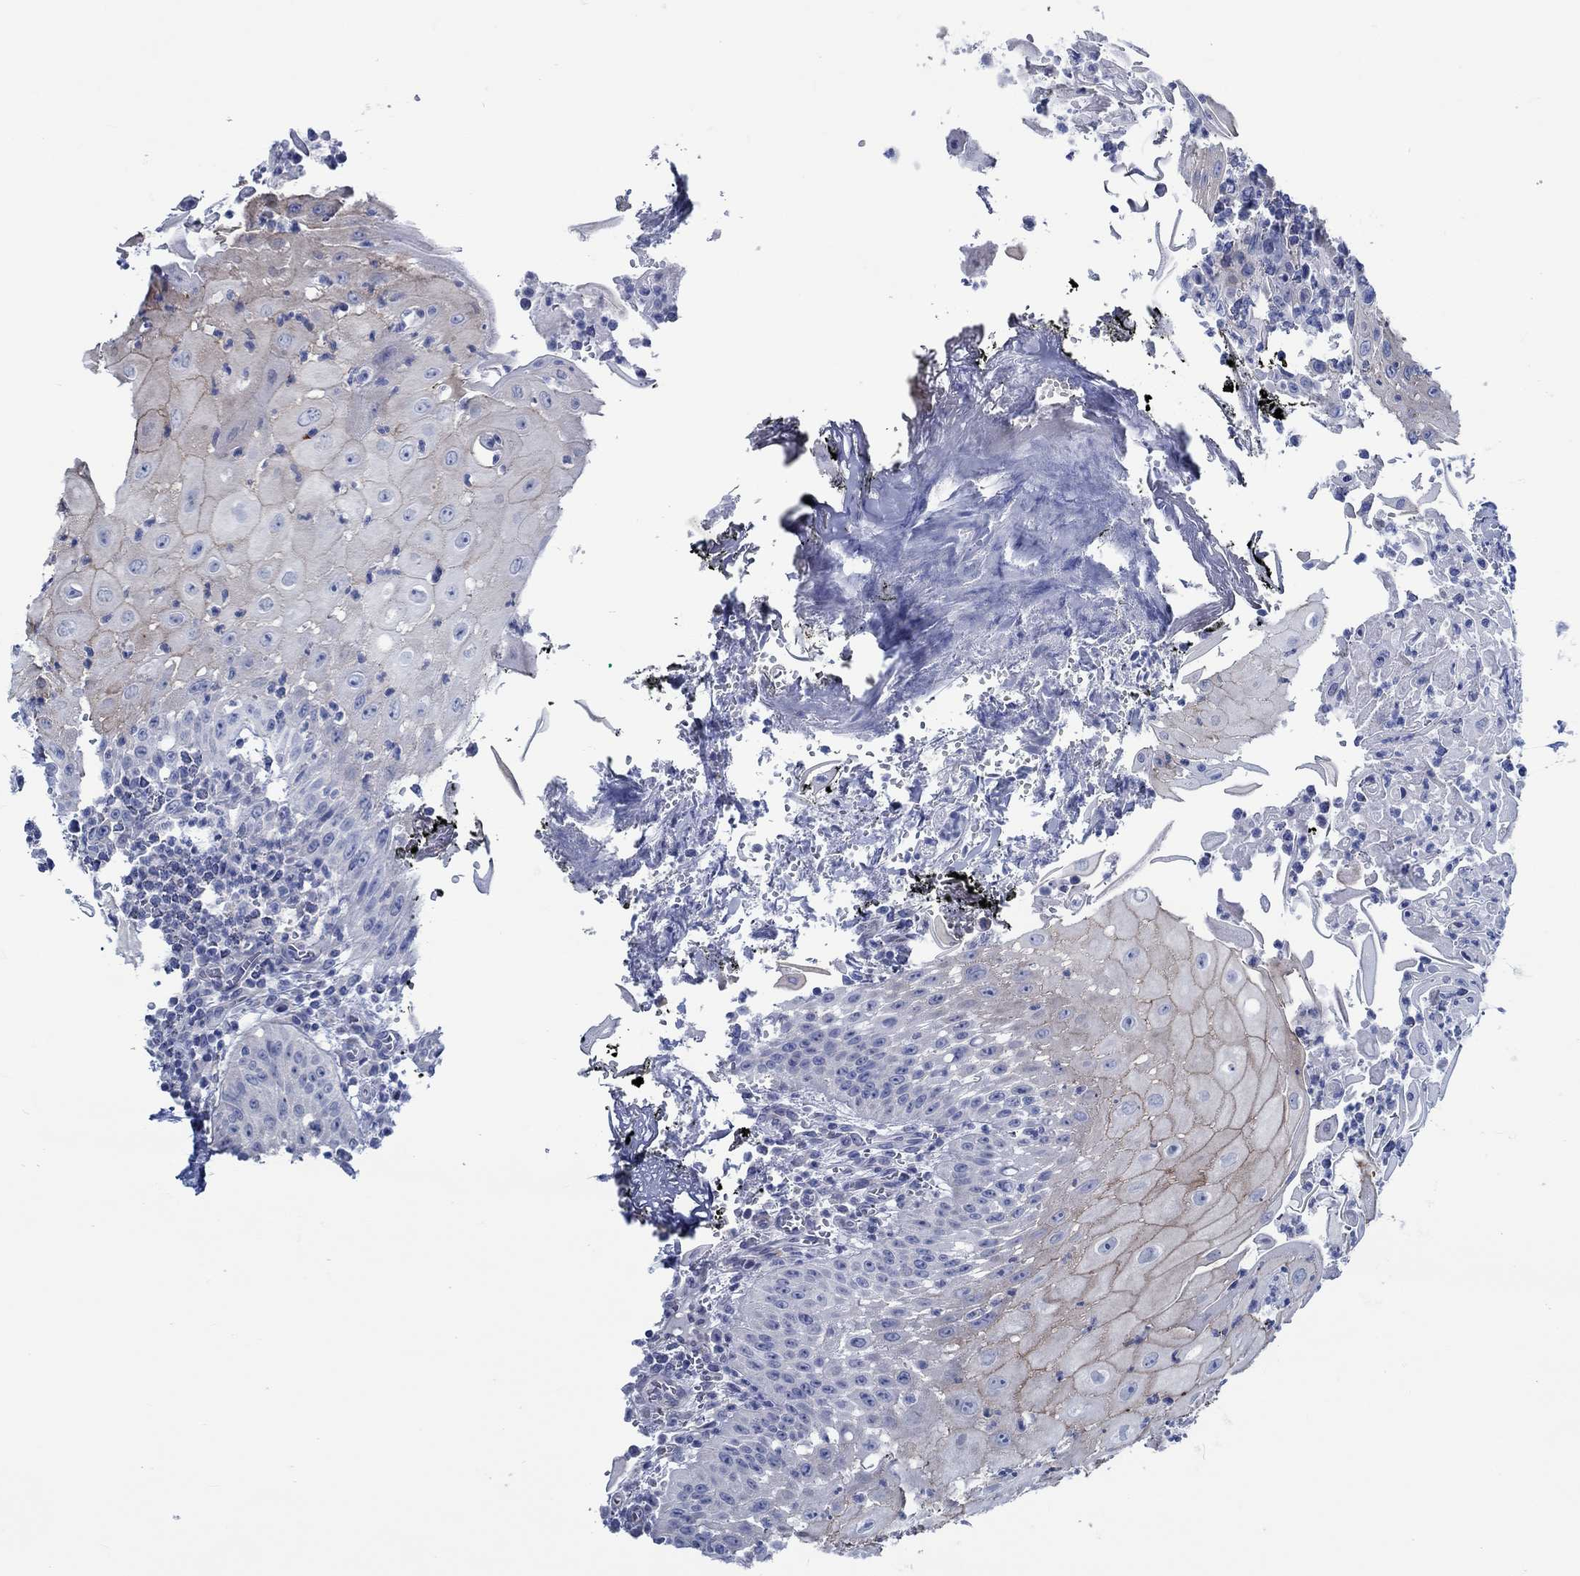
{"staining": {"intensity": "negative", "quantity": "none", "location": "none"}, "tissue": "head and neck cancer", "cell_type": "Tumor cells", "image_type": "cancer", "snomed": [{"axis": "morphology", "description": "Squamous cell carcinoma, NOS"}, {"axis": "topography", "description": "Oral tissue"}, {"axis": "topography", "description": "Head-Neck"}], "caption": "Tumor cells show no significant positivity in head and neck squamous cell carcinoma. Nuclei are stained in blue.", "gene": "SVEP1", "patient": {"sex": "male", "age": 58}}